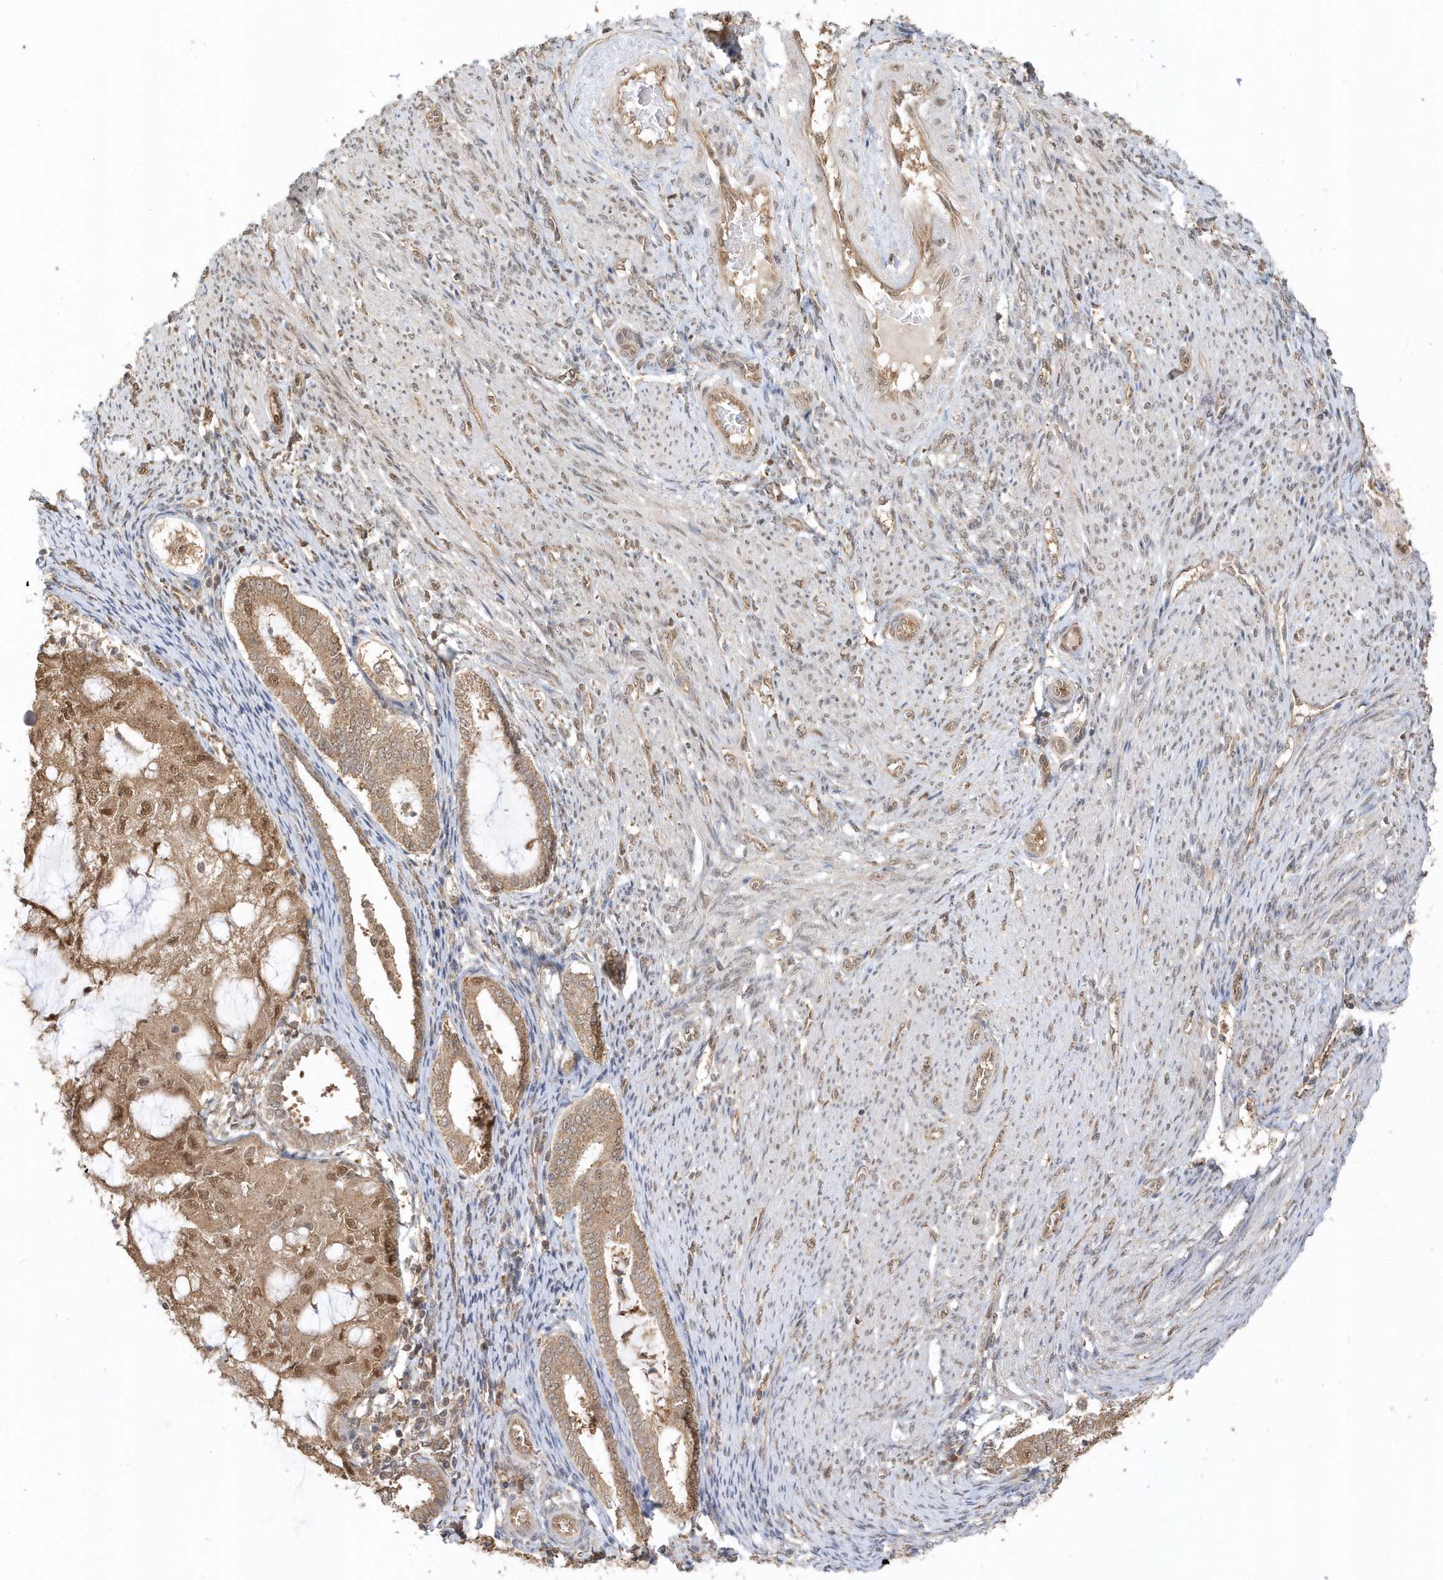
{"staining": {"intensity": "moderate", "quantity": ">75%", "location": "cytoplasmic/membranous,nuclear"}, "tissue": "endometrial cancer", "cell_type": "Tumor cells", "image_type": "cancer", "snomed": [{"axis": "morphology", "description": "Adenocarcinoma, NOS"}, {"axis": "topography", "description": "Endometrium"}], "caption": "Moderate cytoplasmic/membranous and nuclear positivity for a protein is seen in approximately >75% of tumor cells of endometrial cancer (adenocarcinoma) using IHC.", "gene": "PSMD6", "patient": {"sex": "female", "age": 81}}